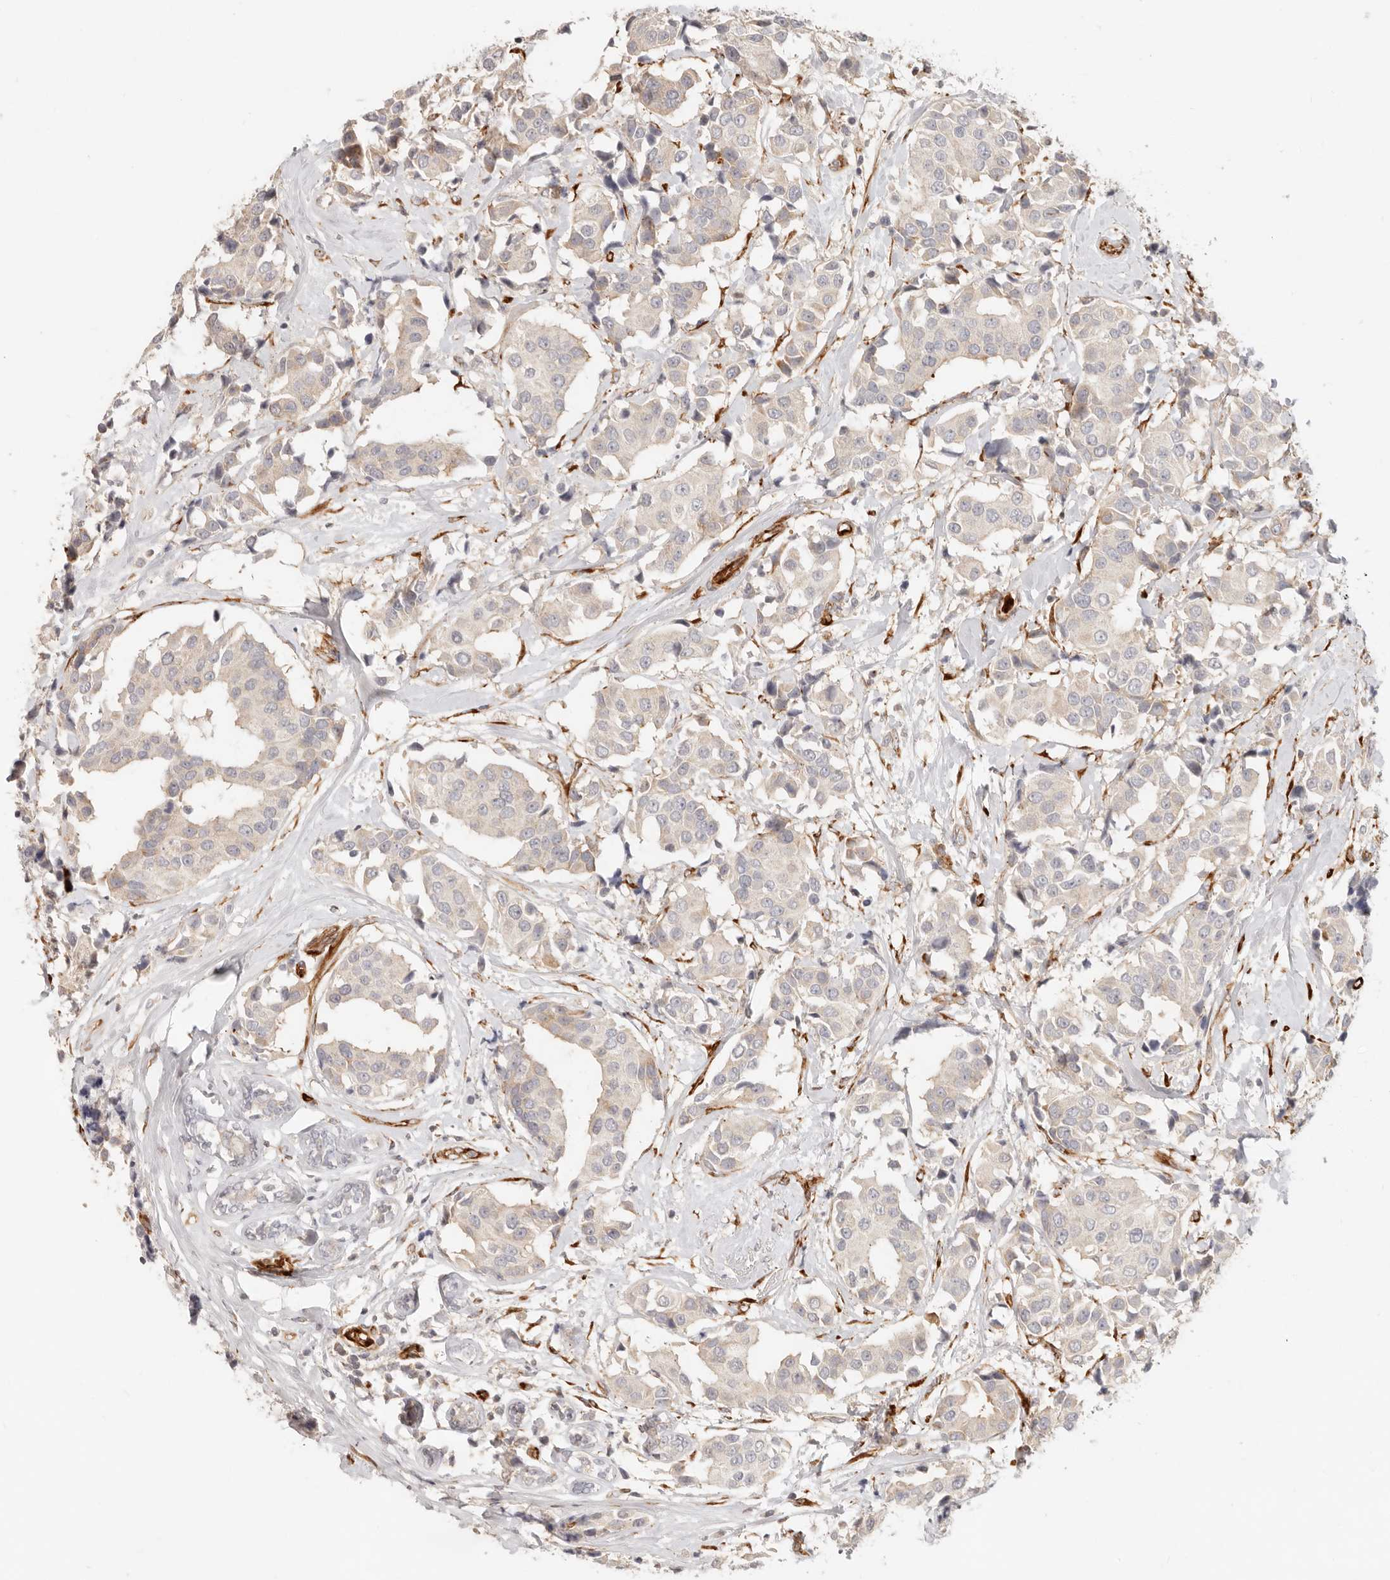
{"staining": {"intensity": "negative", "quantity": "none", "location": "none"}, "tissue": "breast cancer", "cell_type": "Tumor cells", "image_type": "cancer", "snomed": [{"axis": "morphology", "description": "Normal tissue, NOS"}, {"axis": "morphology", "description": "Duct carcinoma"}, {"axis": "topography", "description": "Breast"}], "caption": "IHC of infiltrating ductal carcinoma (breast) exhibits no positivity in tumor cells.", "gene": "SASS6", "patient": {"sex": "female", "age": 39}}